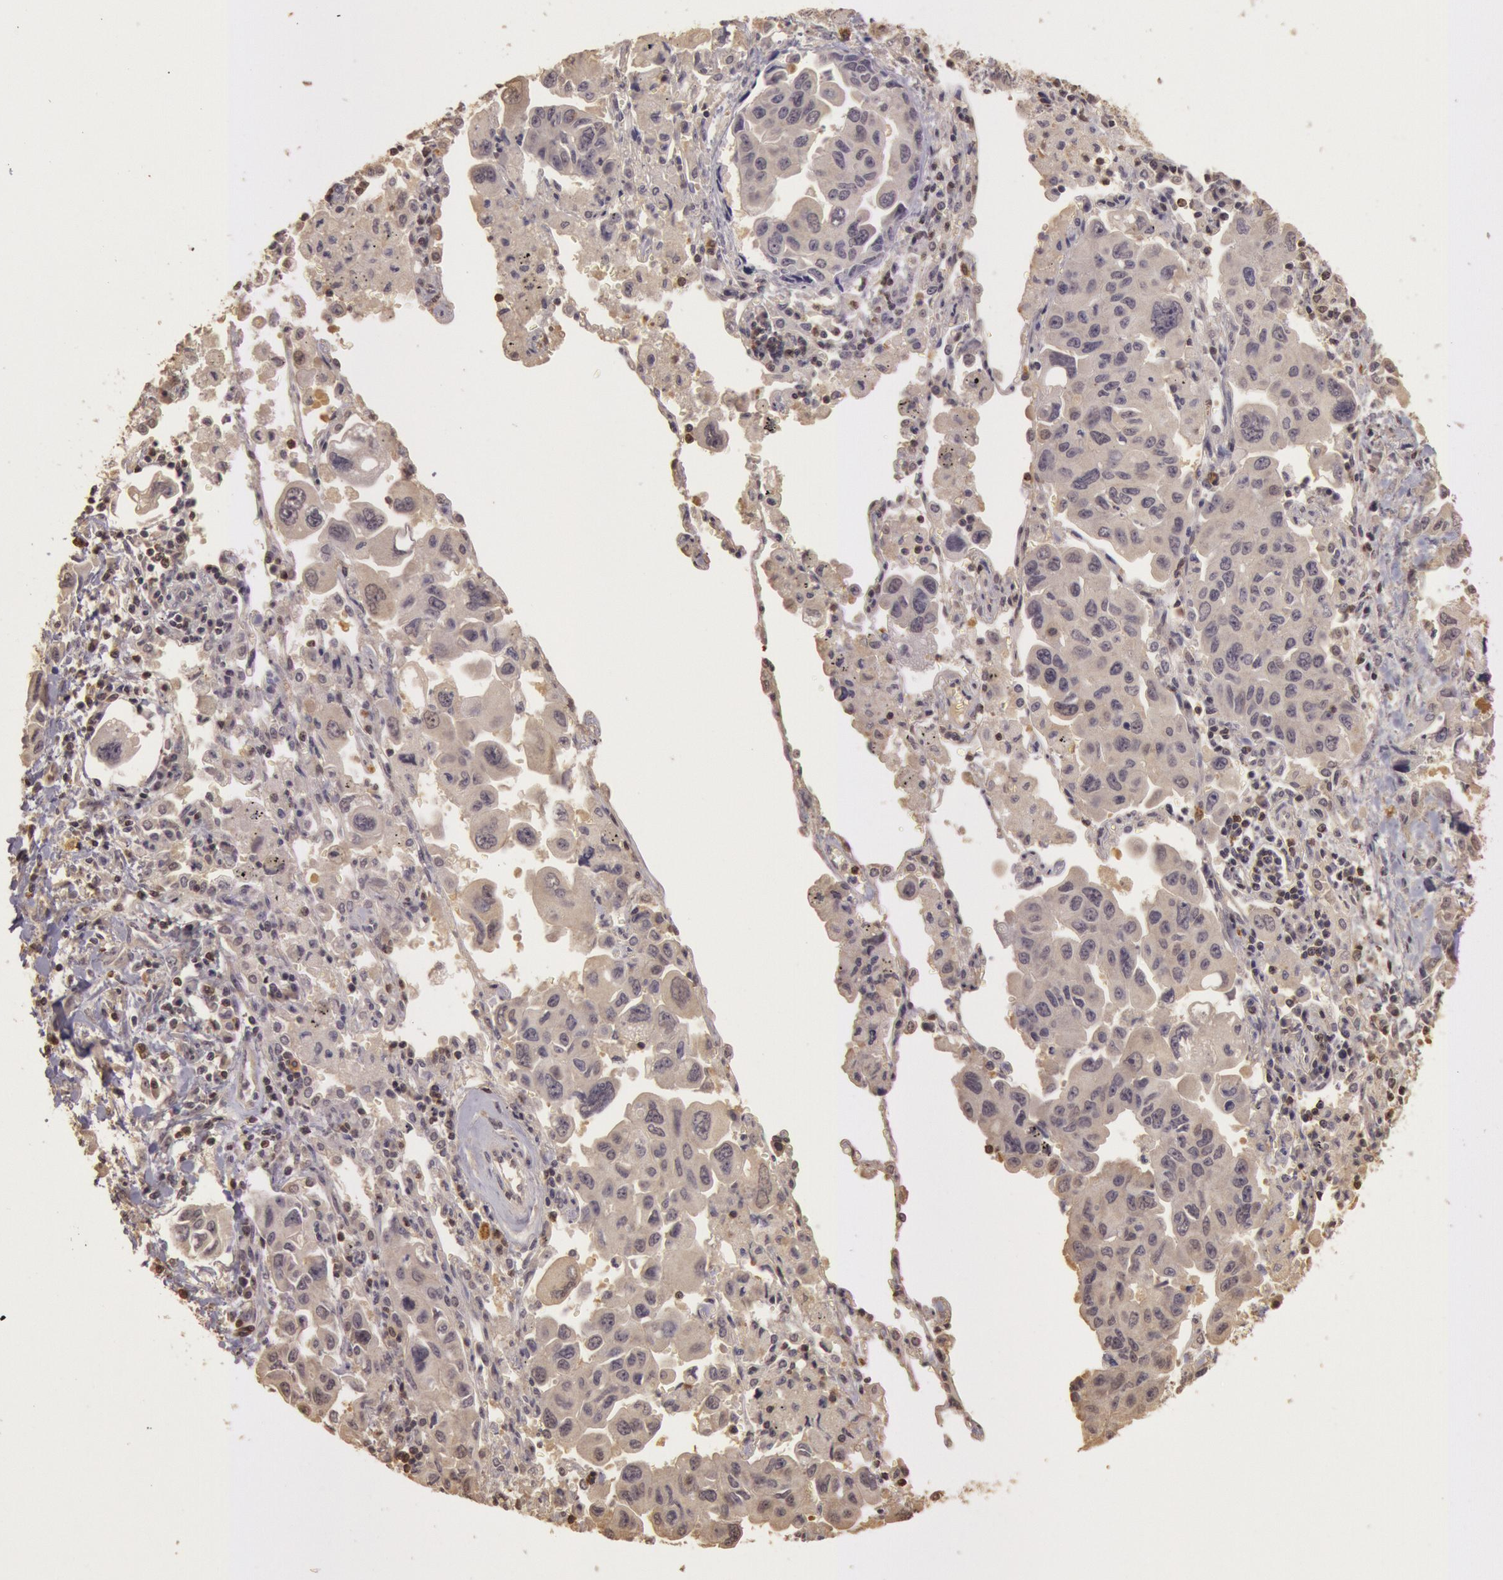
{"staining": {"intensity": "negative", "quantity": "none", "location": "none"}, "tissue": "lung cancer", "cell_type": "Tumor cells", "image_type": "cancer", "snomed": [{"axis": "morphology", "description": "Adenocarcinoma, NOS"}, {"axis": "topography", "description": "Lung"}], "caption": "Human lung adenocarcinoma stained for a protein using IHC demonstrates no positivity in tumor cells.", "gene": "SOD1", "patient": {"sex": "male", "age": 64}}